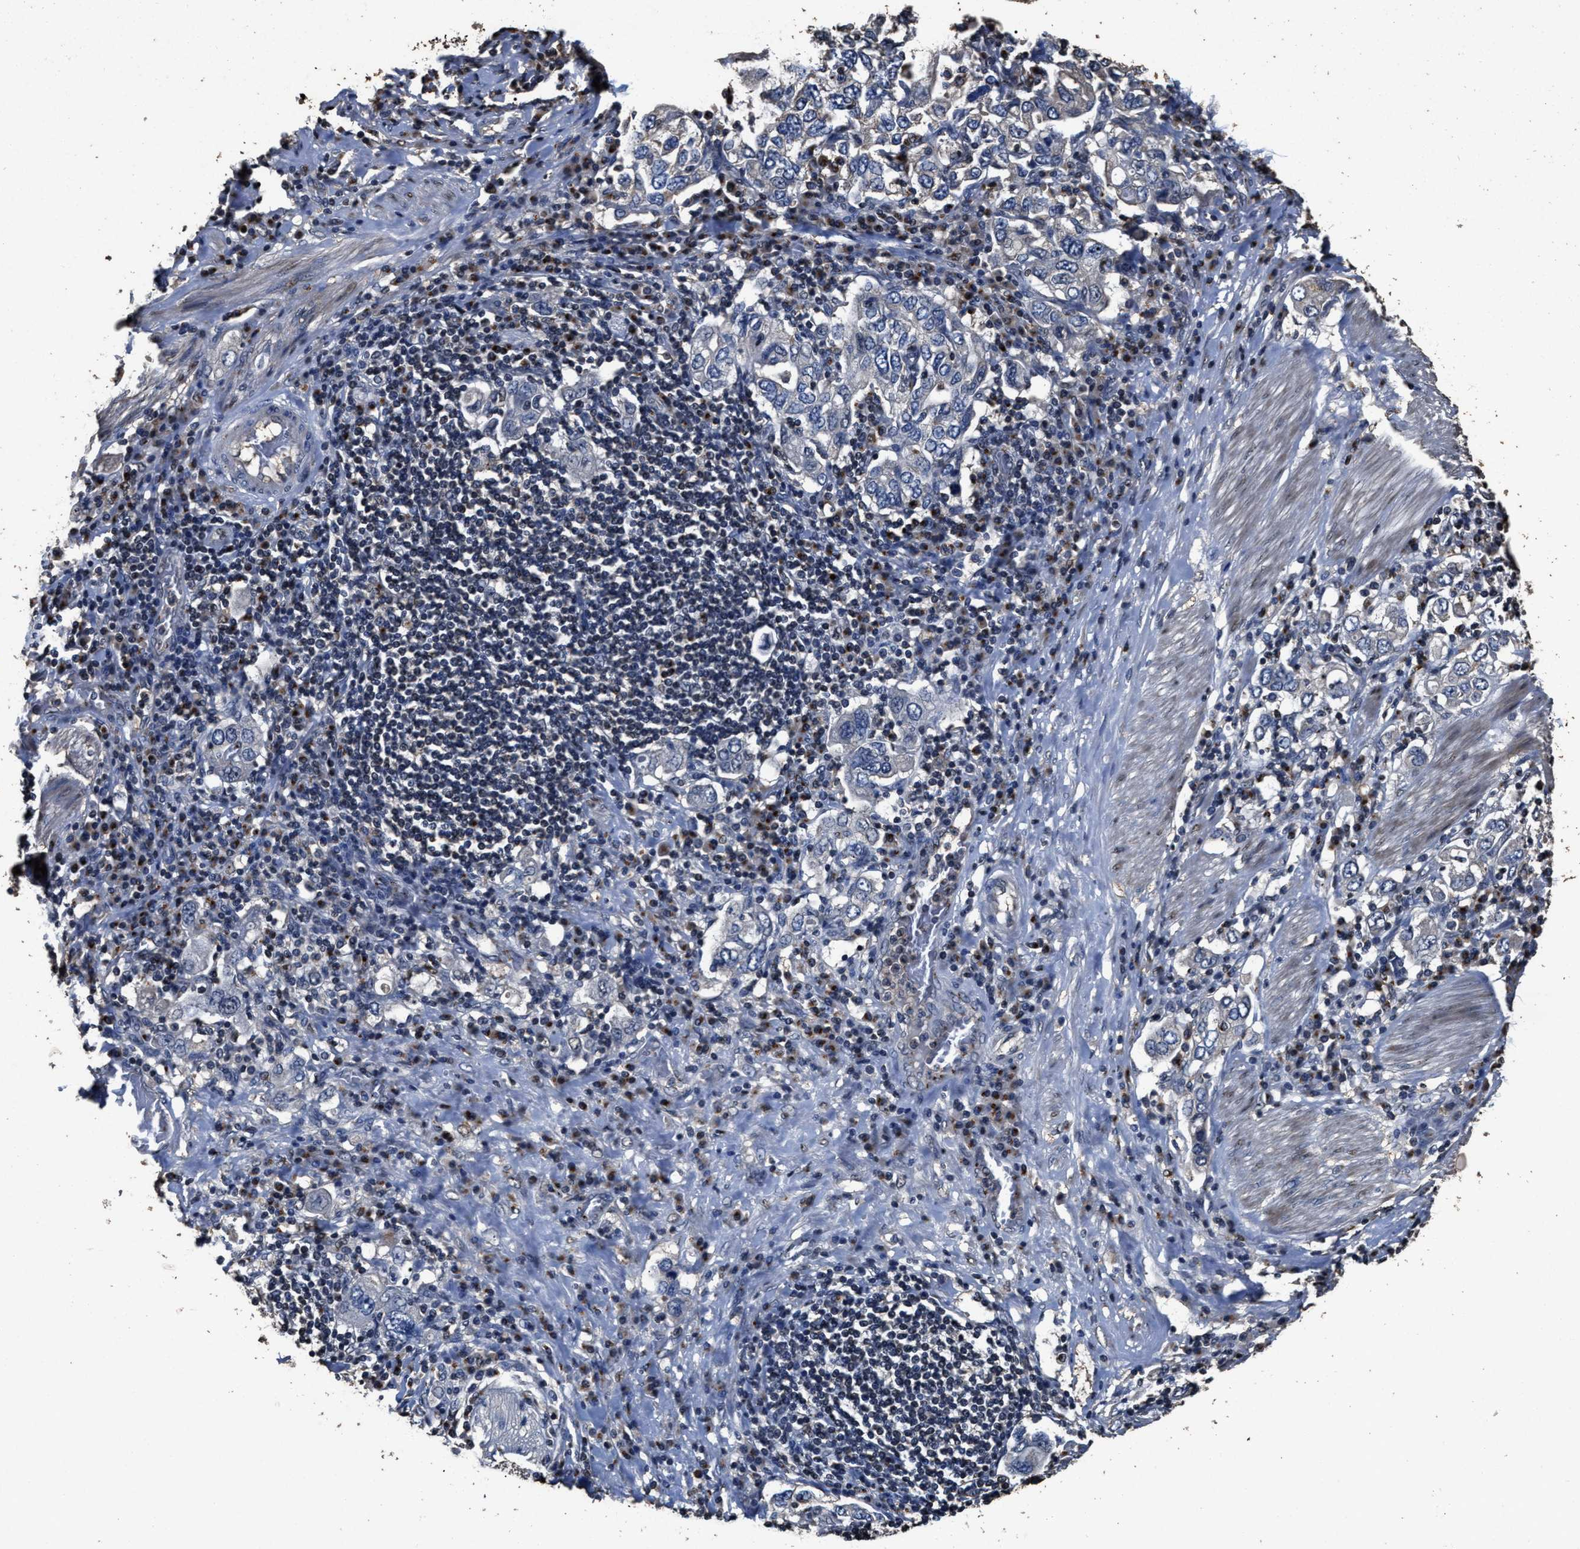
{"staining": {"intensity": "negative", "quantity": "none", "location": "none"}, "tissue": "stomach cancer", "cell_type": "Tumor cells", "image_type": "cancer", "snomed": [{"axis": "morphology", "description": "Adenocarcinoma, NOS"}, {"axis": "topography", "description": "Stomach, upper"}], "caption": "High magnification brightfield microscopy of stomach cancer (adenocarcinoma) stained with DAB (brown) and counterstained with hematoxylin (blue): tumor cells show no significant positivity. Nuclei are stained in blue.", "gene": "TPST2", "patient": {"sex": "male", "age": 62}}